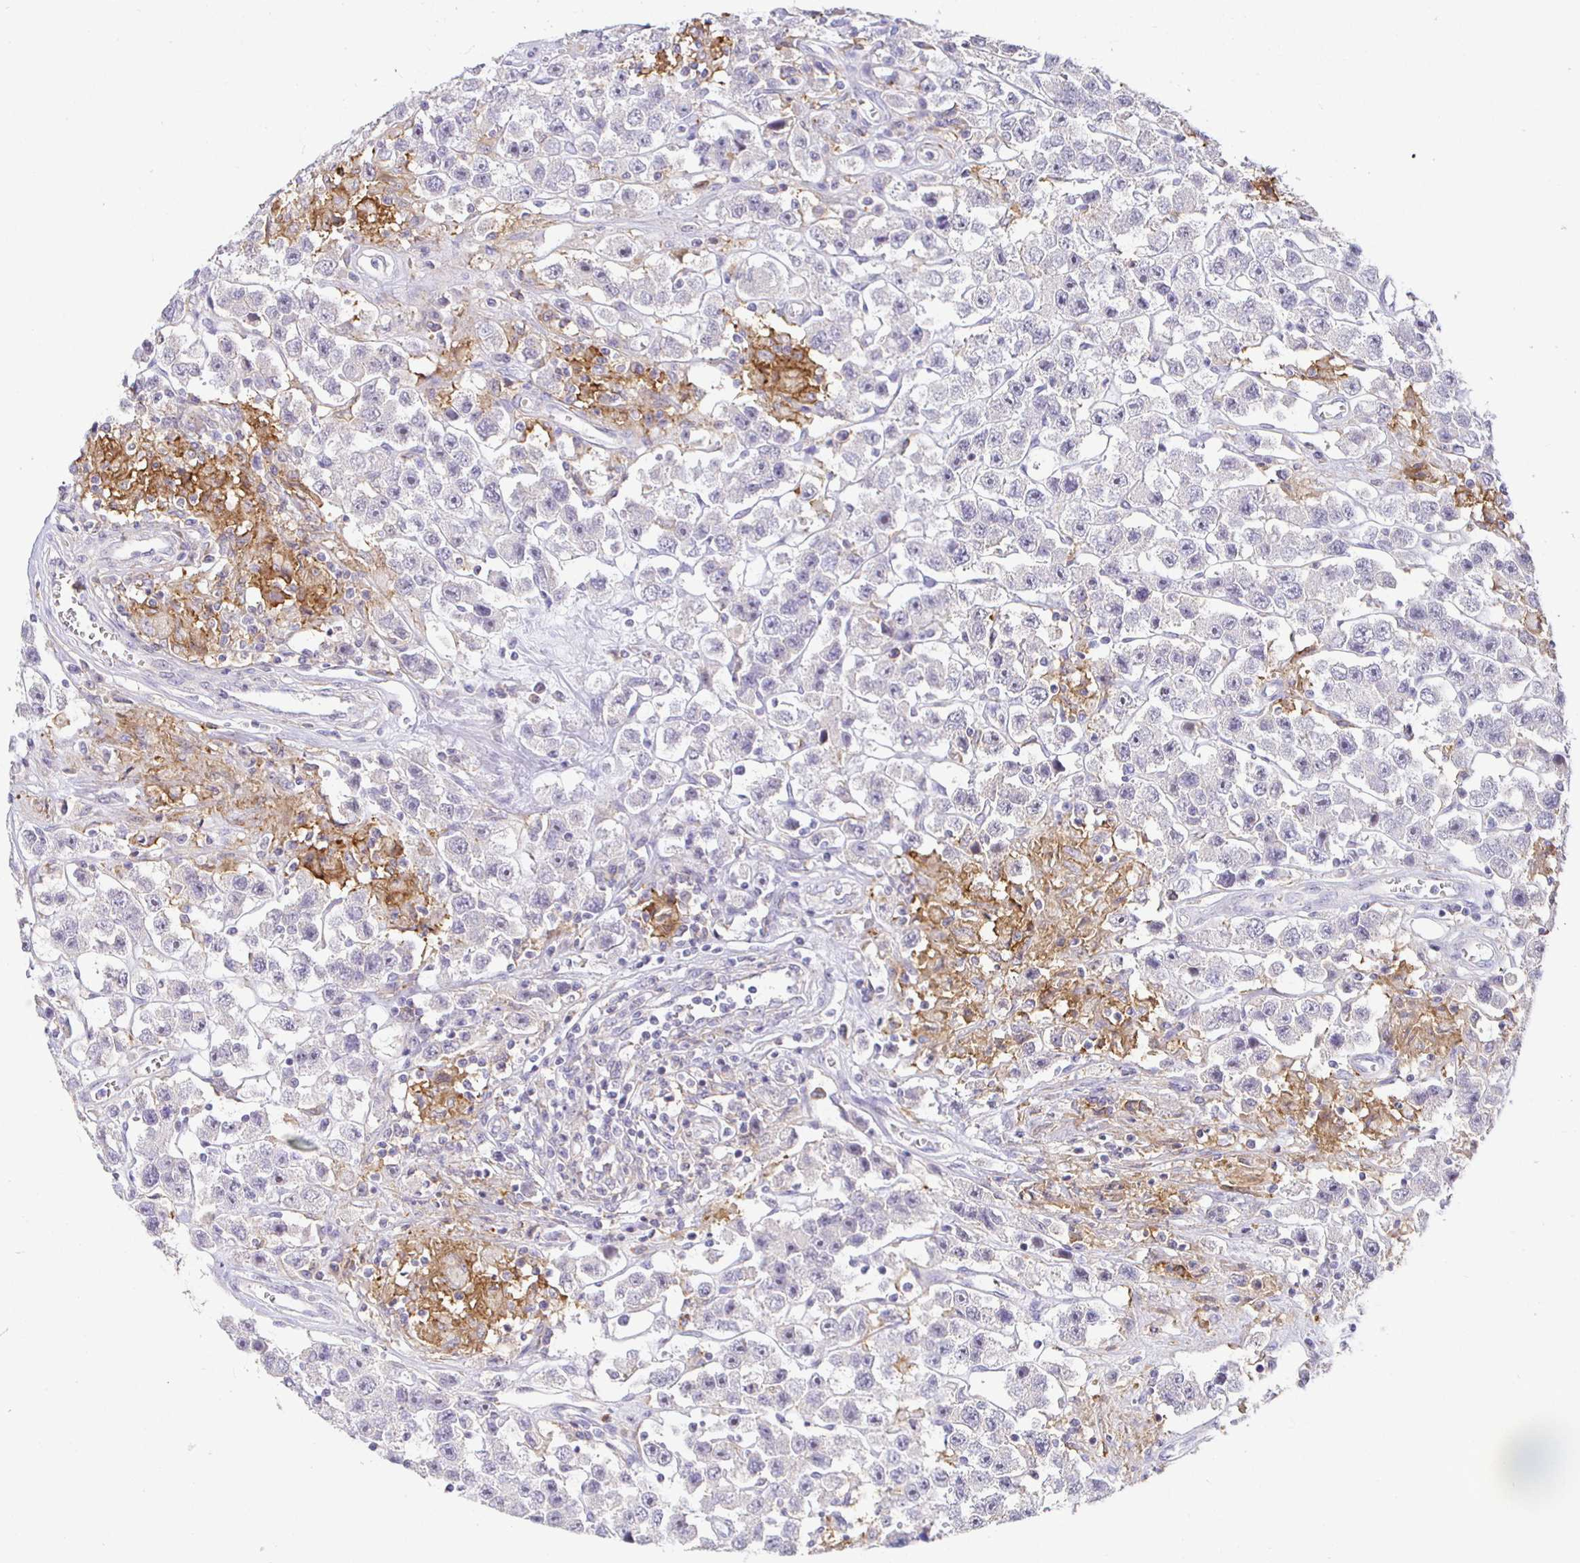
{"staining": {"intensity": "negative", "quantity": "none", "location": "none"}, "tissue": "testis cancer", "cell_type": "Tumor cells", "image_type": "cancer", "snomed": [{"axis": "morphology", "description": "Seminoma, NOS"}, {"axis": "topography", "description": "Testis"}], "caption": "Immunohistochemistry micrograph of neoplastic tissue: testis cancer (seminoma) stained with DAB exhibits no significant protein expression in tumor cells. The staining was performed using DAB to visualize the protein expression in brown, while the nuclei were stained in blue with hematoxylin (Magnification: 20x).", "gene": "SIRPA", "patient": {"sex": "male", "age": 45}}